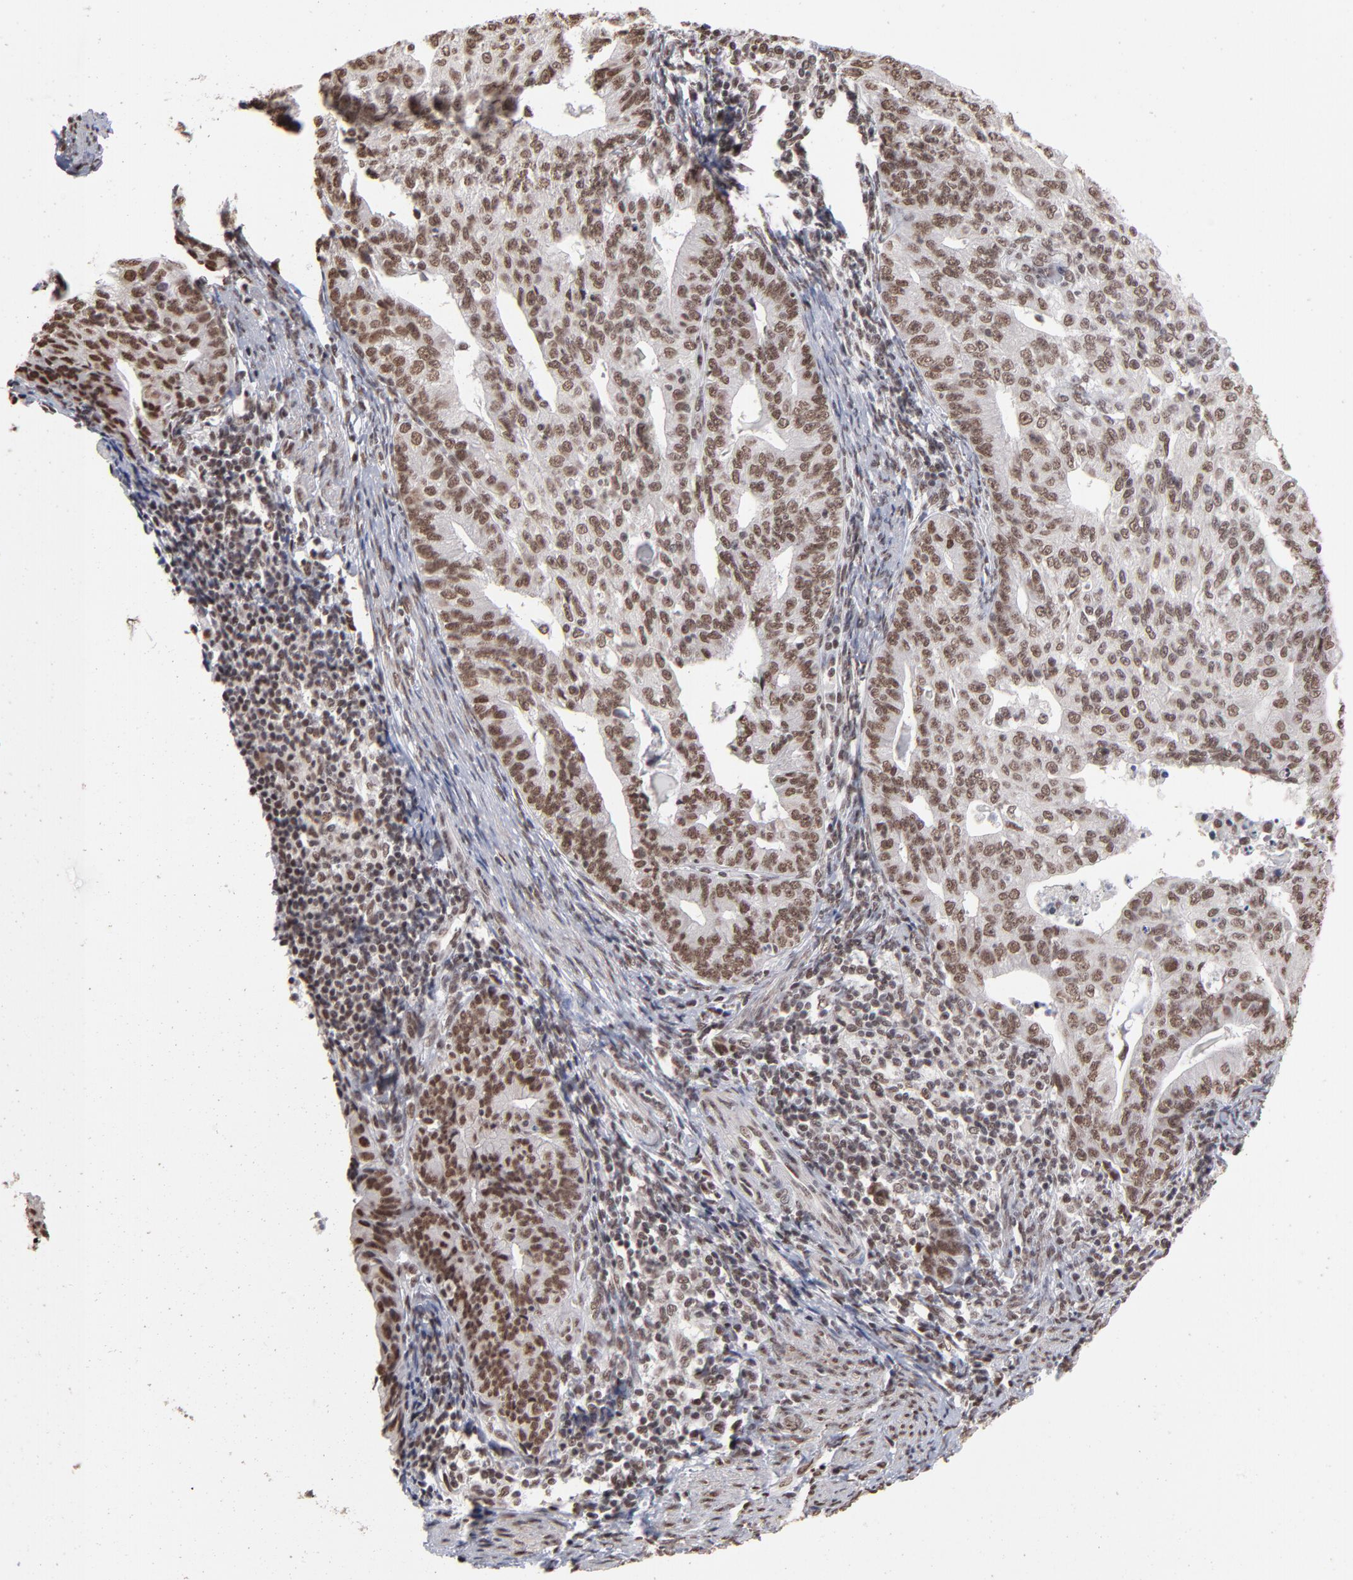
{"staining": {"intensity": "strong", "quantity": ">75%", "location": "nuclear"}, "tissue": "endometrial cancer", "cell_type": "Tumor cells", "image_type": "cancer", "snomed": [{"axis": "morphology", "description": "Adenocarcinoma, NOS"}, {"axis": "topography", "description": "Endometrium"}], "caption": "Immunohistochemistry staining of endometrial adenocarcinoma, which displays high levels of strong nuclear positivity in approximately >75% of tumor cells indicating strong nuclear protein expression. The staining was performed using DAB (brown) for protein detection and nuclei were counterstained in hematoxylin (blue).", "gene": "ZNF3", "patient": {"sex": "female", "age": 56}}